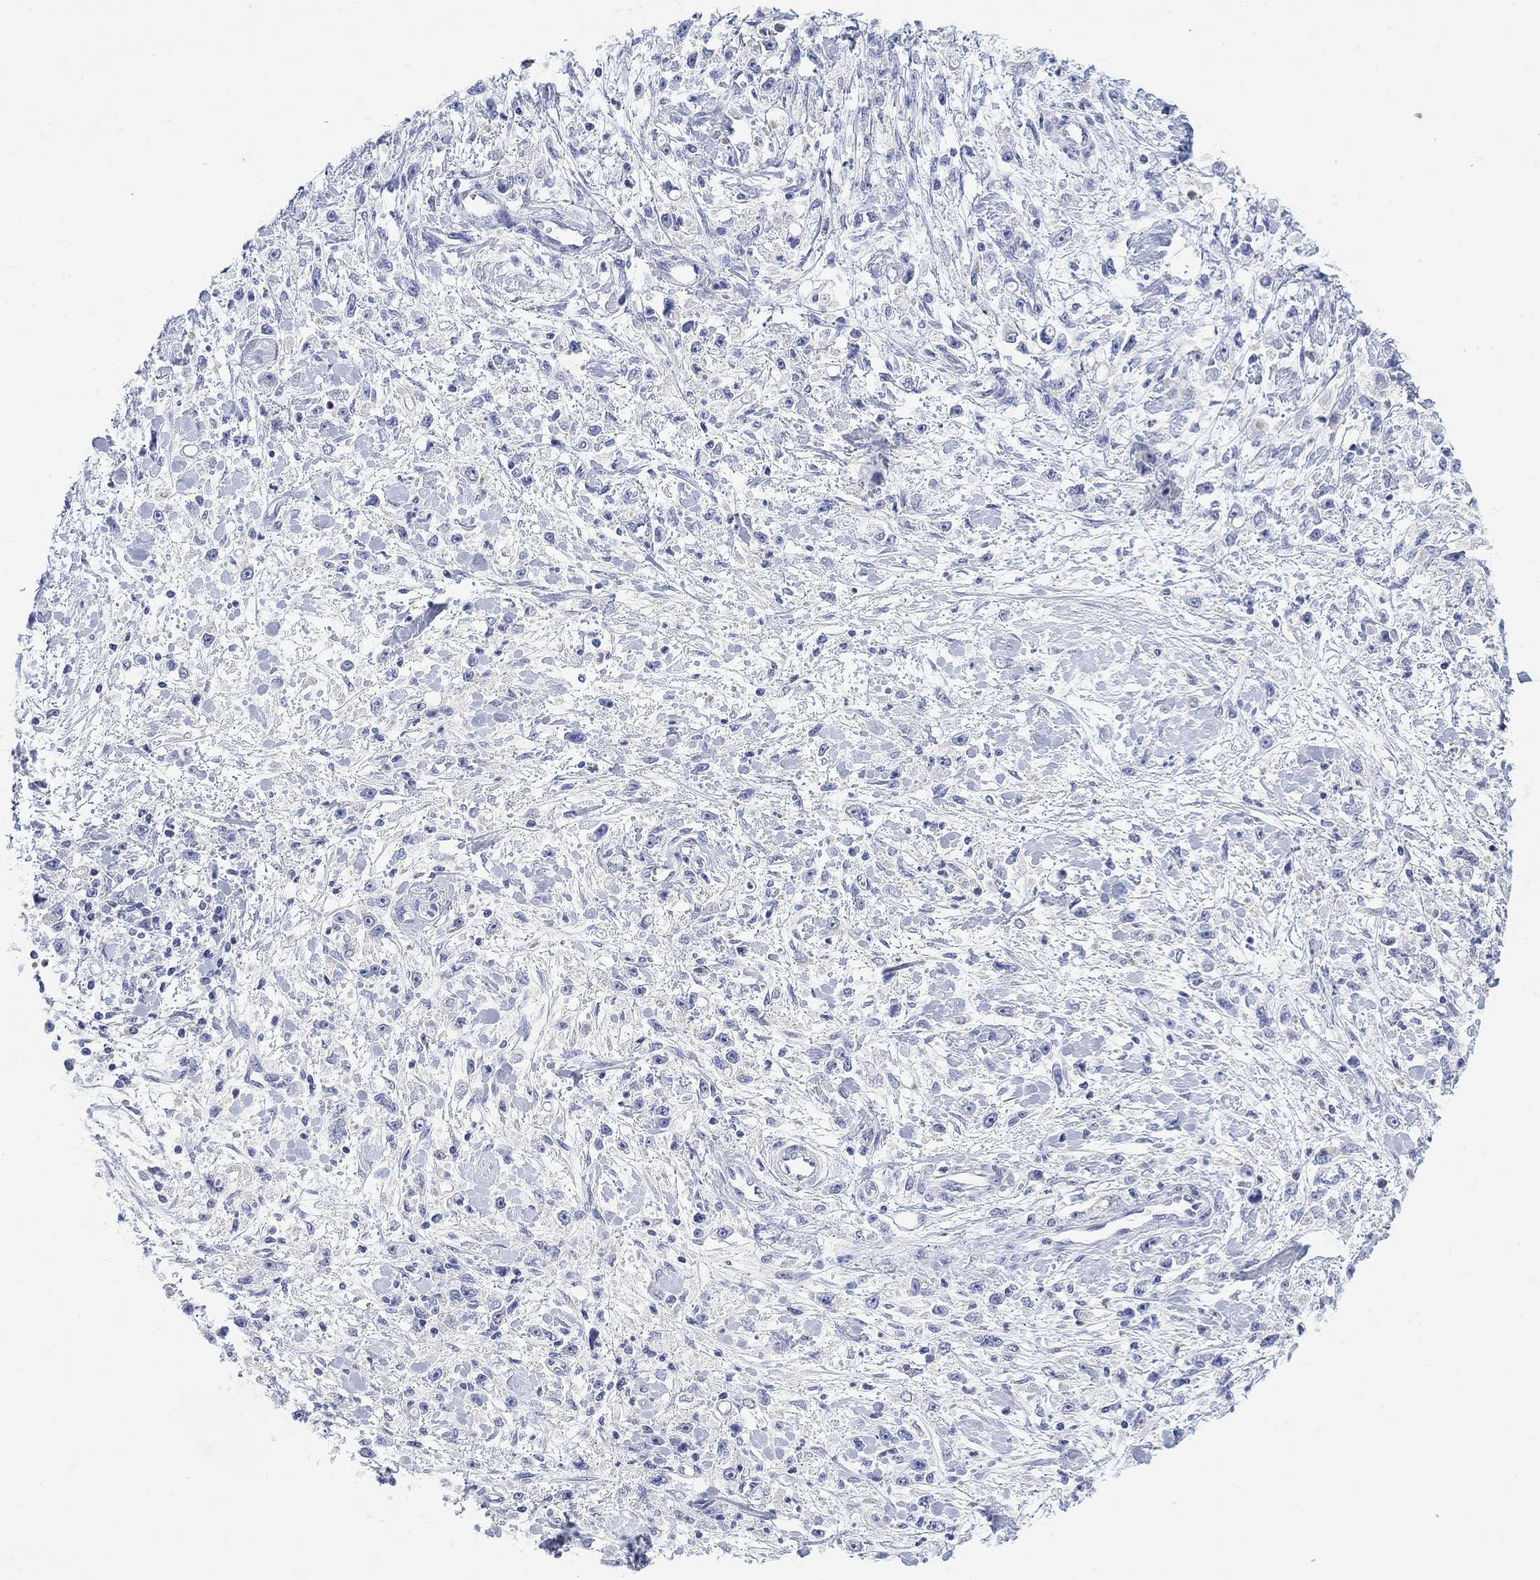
{"staining": {"intensity": "negative", "quantity": "none", "location": "none"}, "tissue": "stomach cancer", "cell_type": "Tumor cells", "image_type": "cancer", "snomed": [{"axis": "morphology", "description": "Adenocarcinoma, NOS"}, {"axis": "topography", "description": "Stomach"}], "caption": "Histopathology image shows no significant protein staining in tumor cells of adenocarcinoma (stomach). (Stains: DAB (3,3'-diaminobenzidine) immunohistochemistry with hematoxylin counter stain, Microscopy: brightfield microscopy at high magnification).", "gene": "FBP2", "patient": {"sex": "female", "age": 59}}